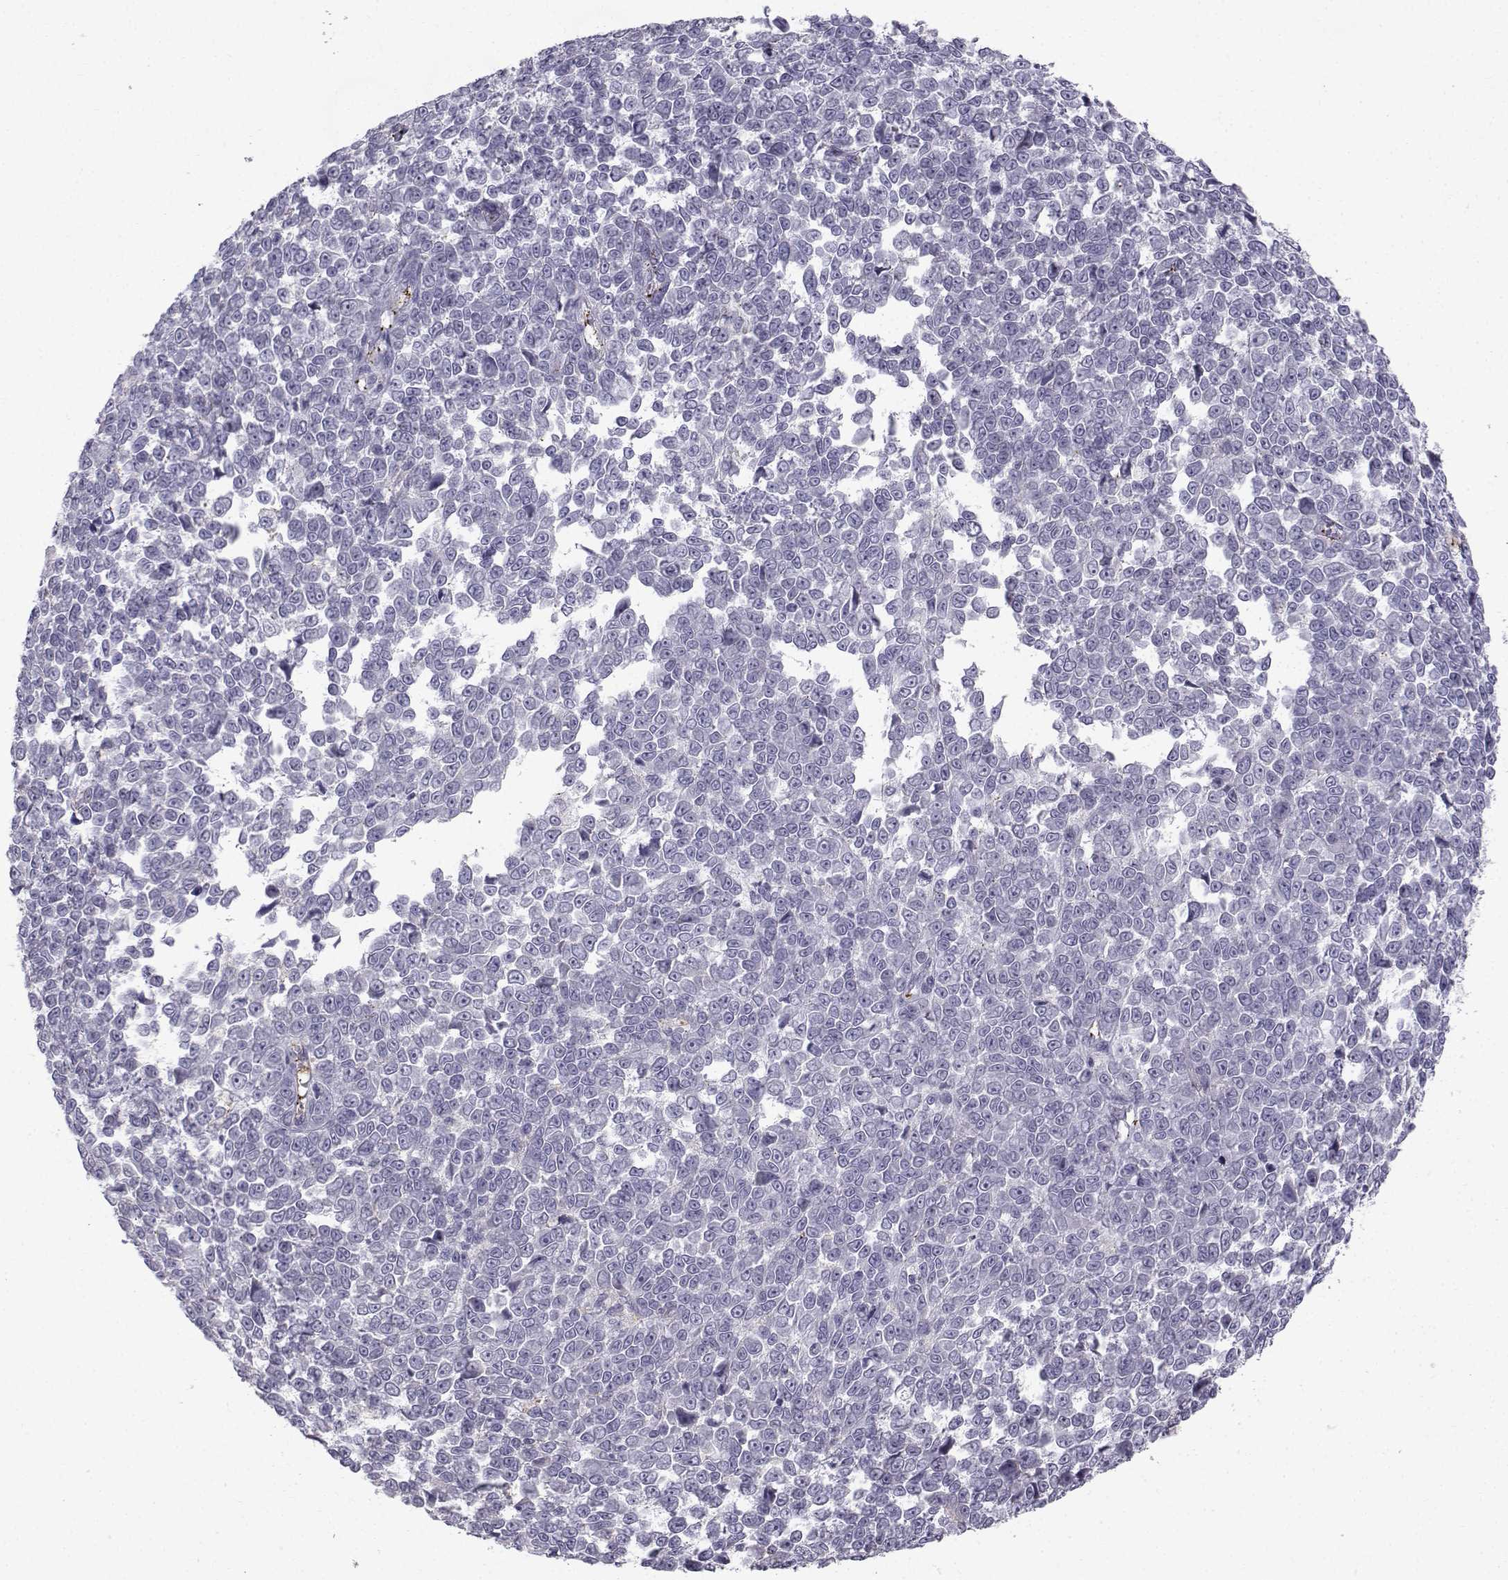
{"staining": {"intensity": "negative", "quantity": "none", "location": "none"}, "tissue": "melanoma", "cell_type": "Tumor cells", "image_type": "cancer", "snomed": [{"axis": "morphology", "description": "Malignant melanoma, NOS"}, {"axis": "topography", "description": "Skin"}], "caption": "Immunohistochemical staining of malignant melanoma reveals no significant expression in tumor cells.", "gene": "CALCR", "patient": {"sex": "female", "age": 95}}